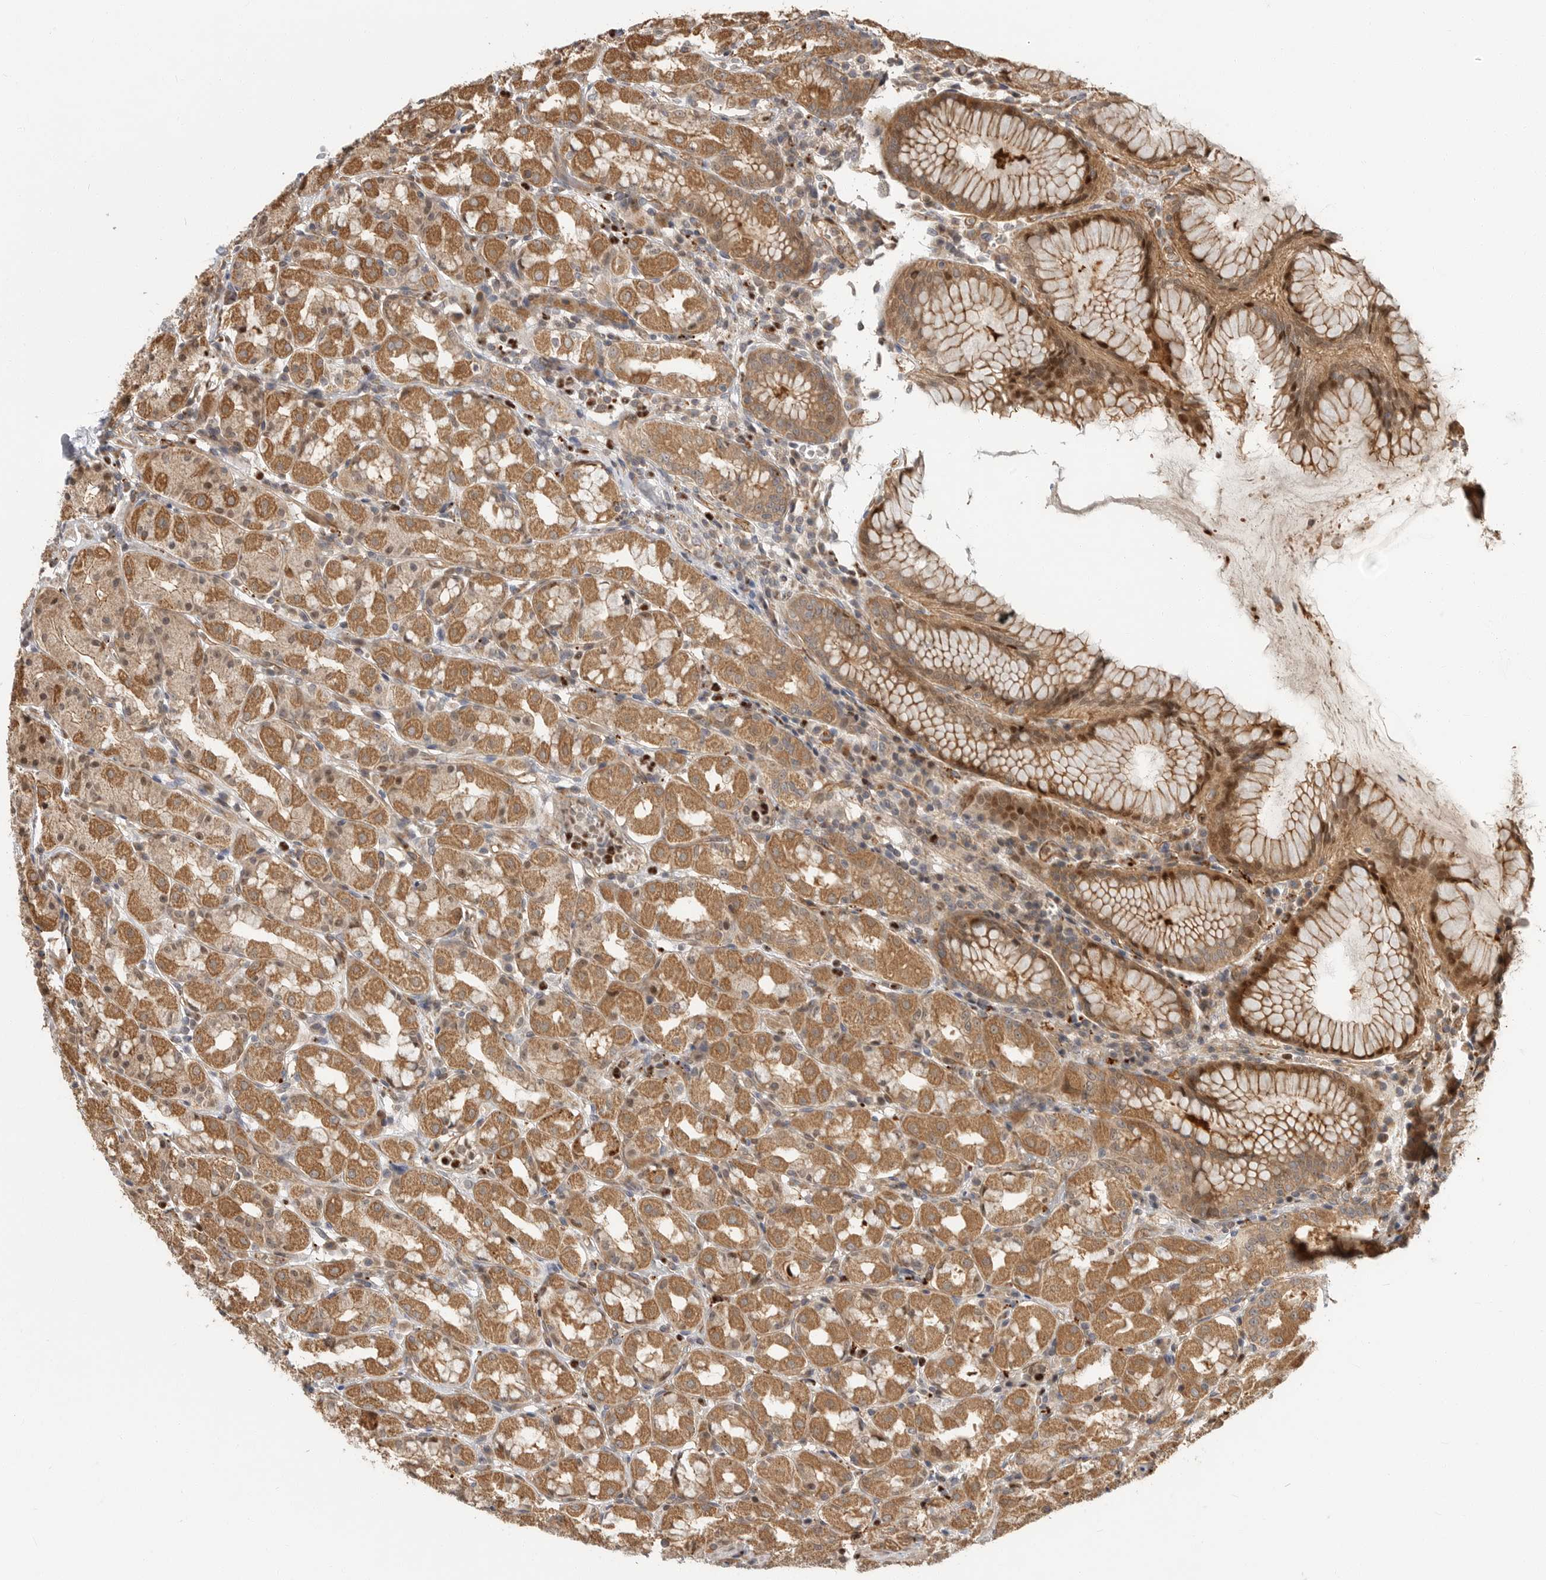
{"staining": {"intensity": "moderate", "quantity": ">75%", "location": "cytoplasmic/membranous,nuclear"}, "tissue": "stomach", "cell_type": "Glandular cells", "image_type": "normal", "snomed": [{"axis": "morphology", "description": "Normal tissue, NOS"}, {"axis": "topography", "description": "Stomach, lower"}], "caption": "Immunohistochemistry (DAB (3,3'-diaminobenzidine)) staining of benign stomach reveals moderate cytoplasmic/membranous,nuclear protein expression in approximately >75% of glandular cells.", "gene": "STRAP", "patient": {"sex": "female", "age": 56}}